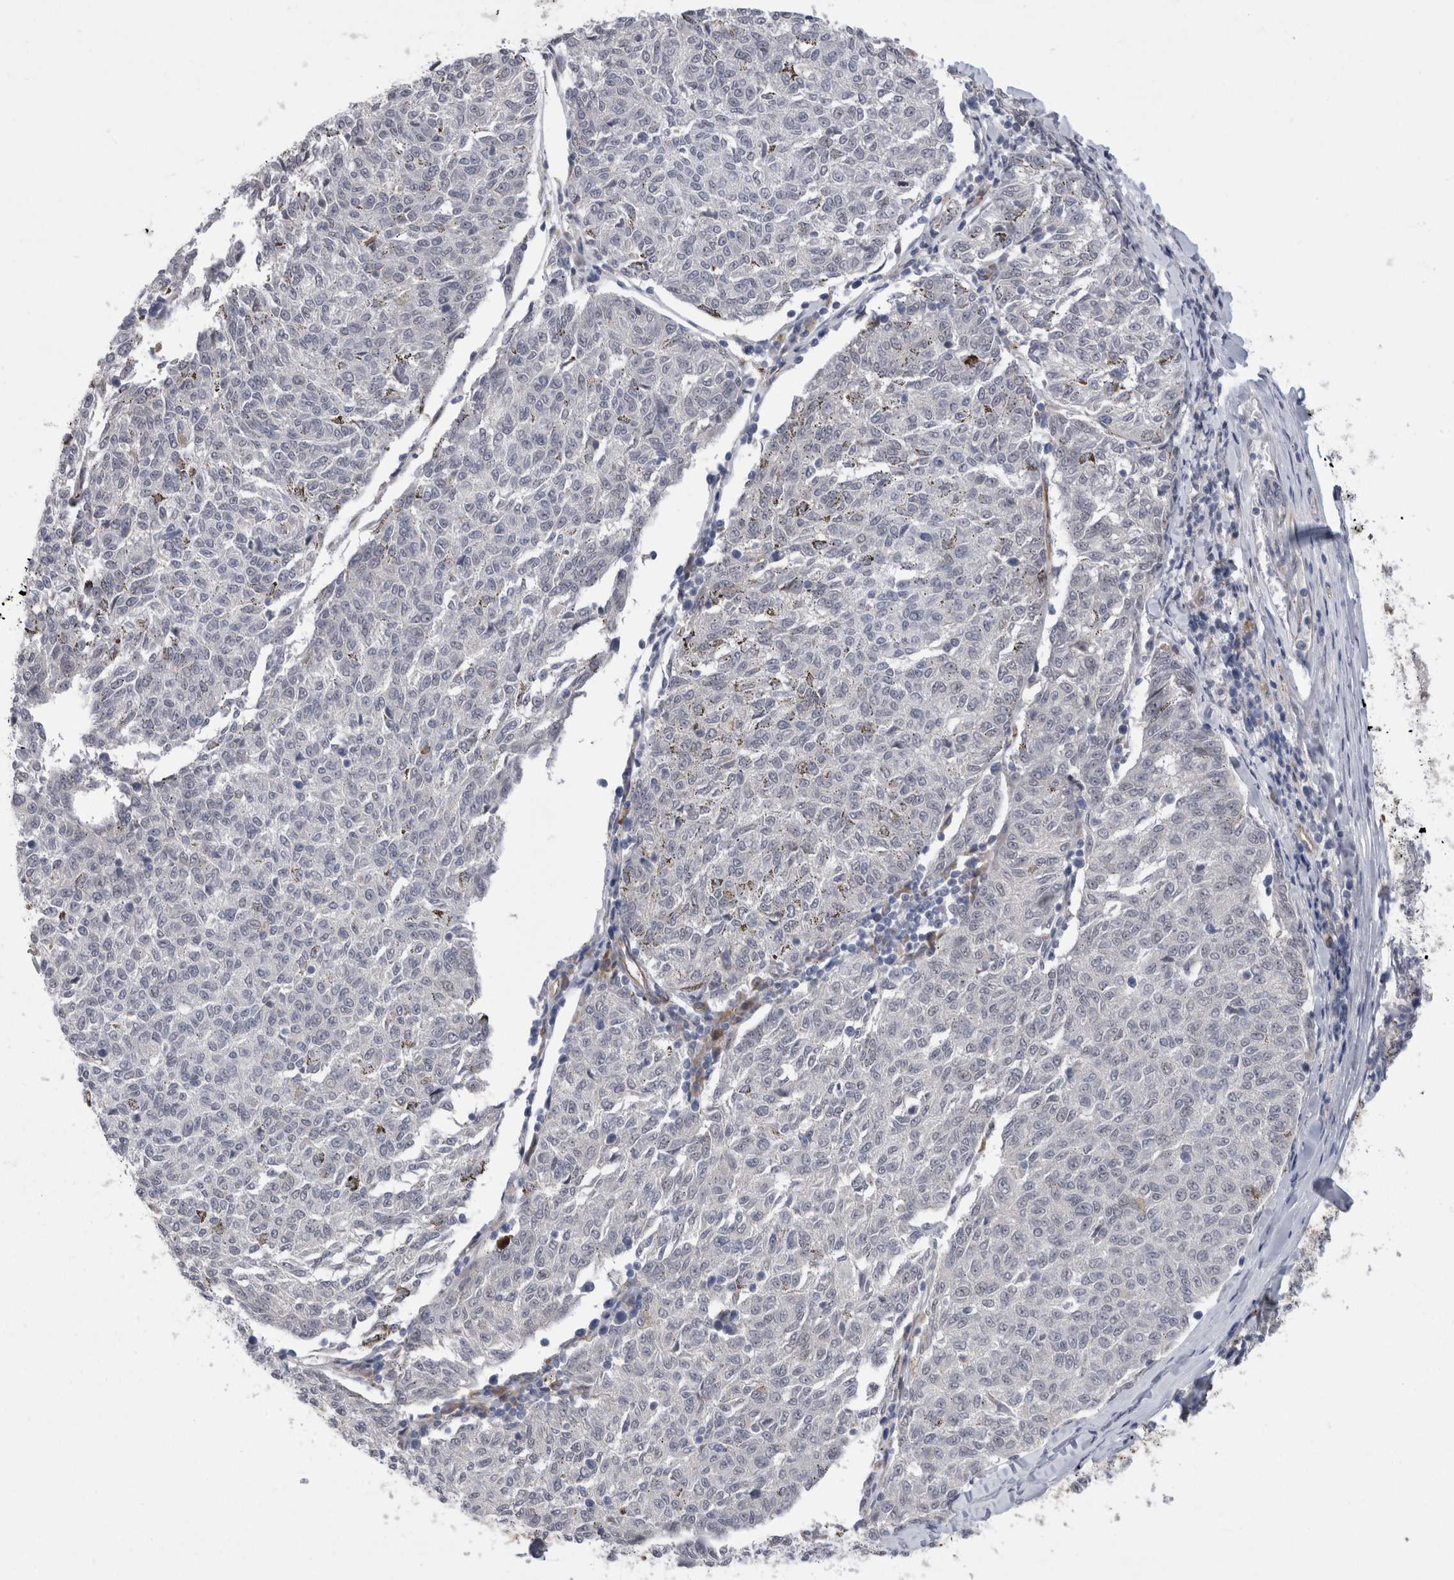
{"staining": {"intensity": "negative", "quantity": "none", "location": "none"}, "tissue": "melanoma", "cell_type": "Tumor cells", "image_type": "cancer", "snomed": [{"axis": "morphology", "description": "Malignant melanoma, NOS"}, {"axis": "topography", "description": "Skin"}], "caption": "Melanoma stained for a protein using IHC exhibits no positivity tumor cells.", "gene": "FAM83H", "patient": {"sex": "female", "age": 72}}